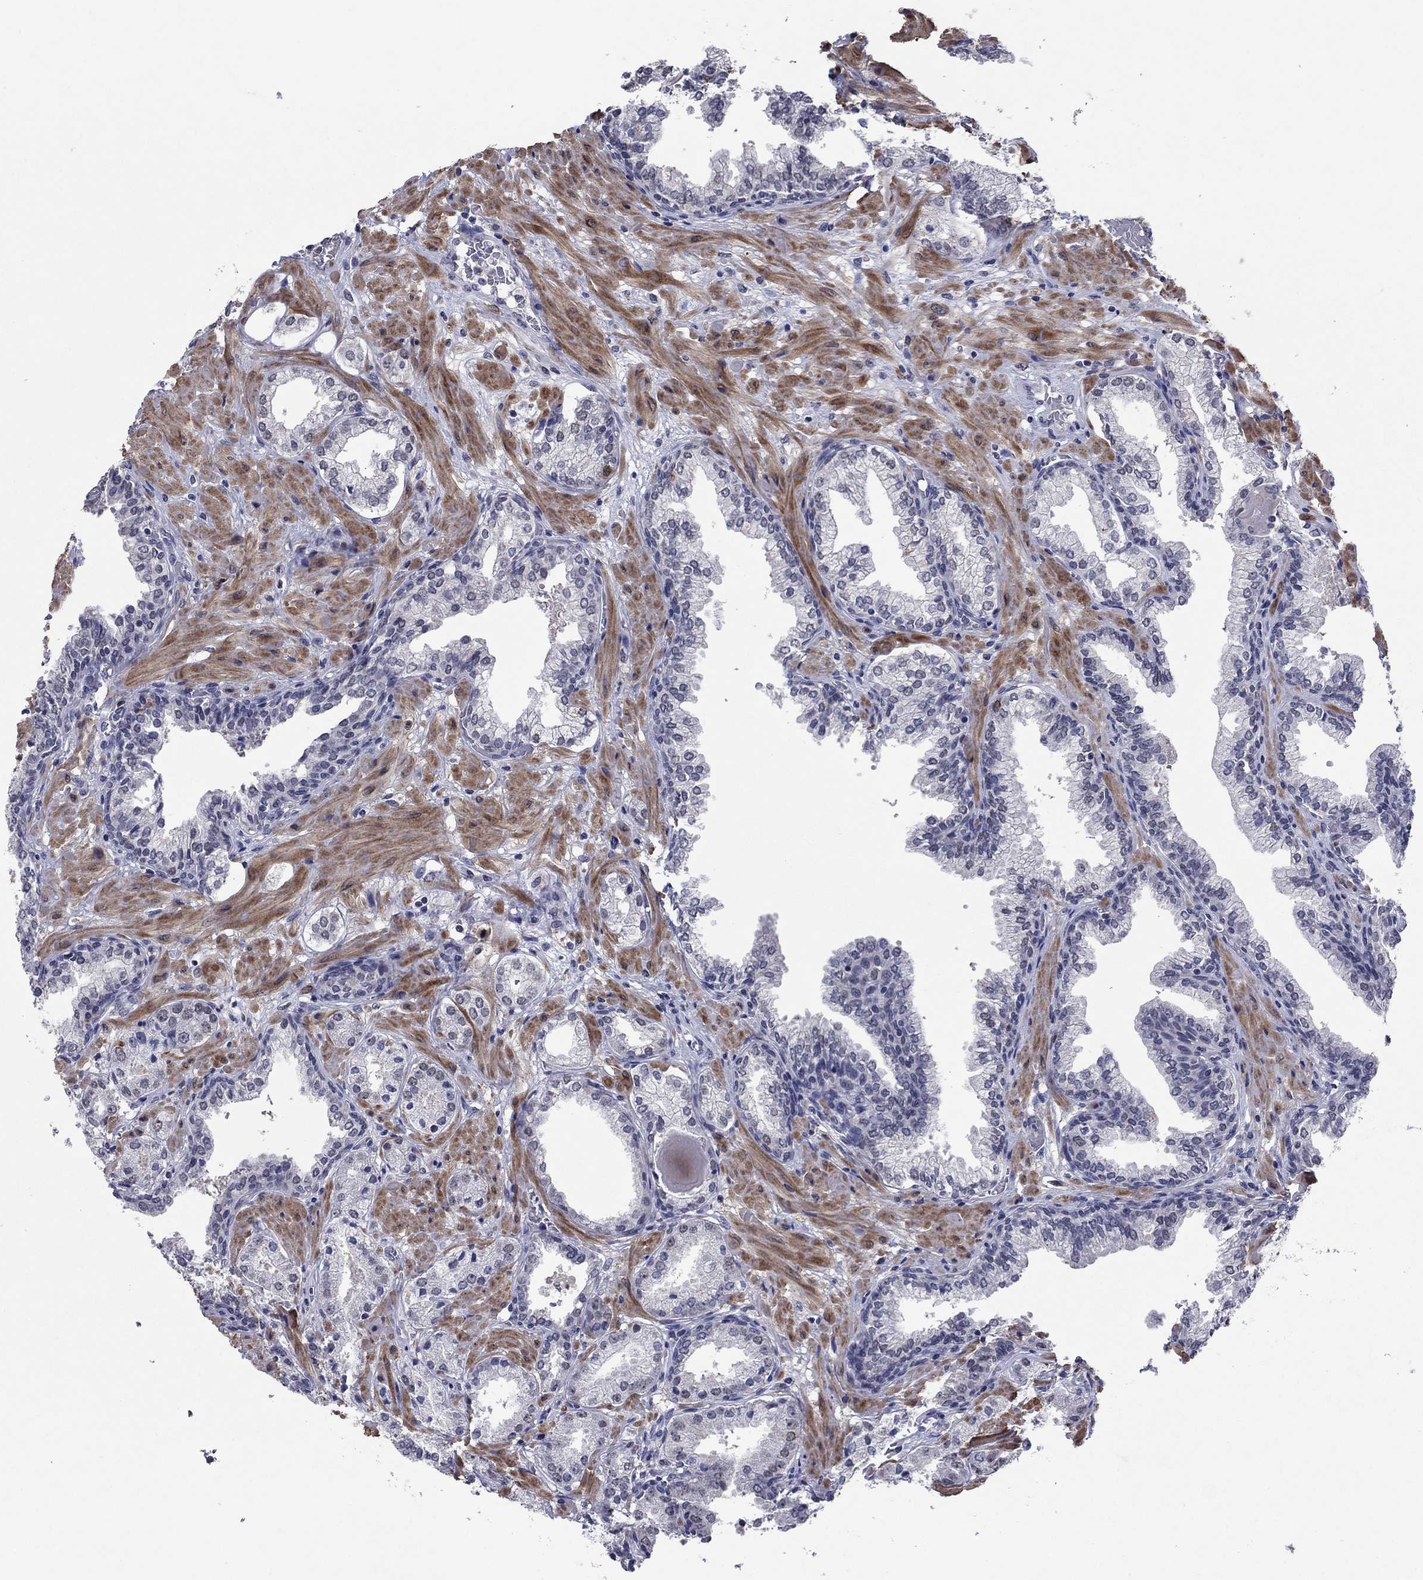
{"staining": {"intensity": "negative", "quantity": "none", "location": "none"}, "tissue": "prostate cancer", "cell_type": "Tumor cells", "image_type": "cancer", "snomed": [{"axis": "morphology", "description": "Adenocarcinoma, NOS"}, {"axis": "topography", "description": "Prostate and seminal vesicle, NOS"}, {"axis": "topography", "description": "Prostate"}], "caption": "Immunohistochemistry photomicrograph of prostate adenocarcinoma stained for a protein (brown), which demonstrates no expression in tumor cells. The staining was performed using DAB to visualize the protein expression in brown, while the nuclei were stained in blue with hematoxylin (Magnification: 20x).", "gene": "TYMS", "patient": {"sex": "male", "age": 44}}